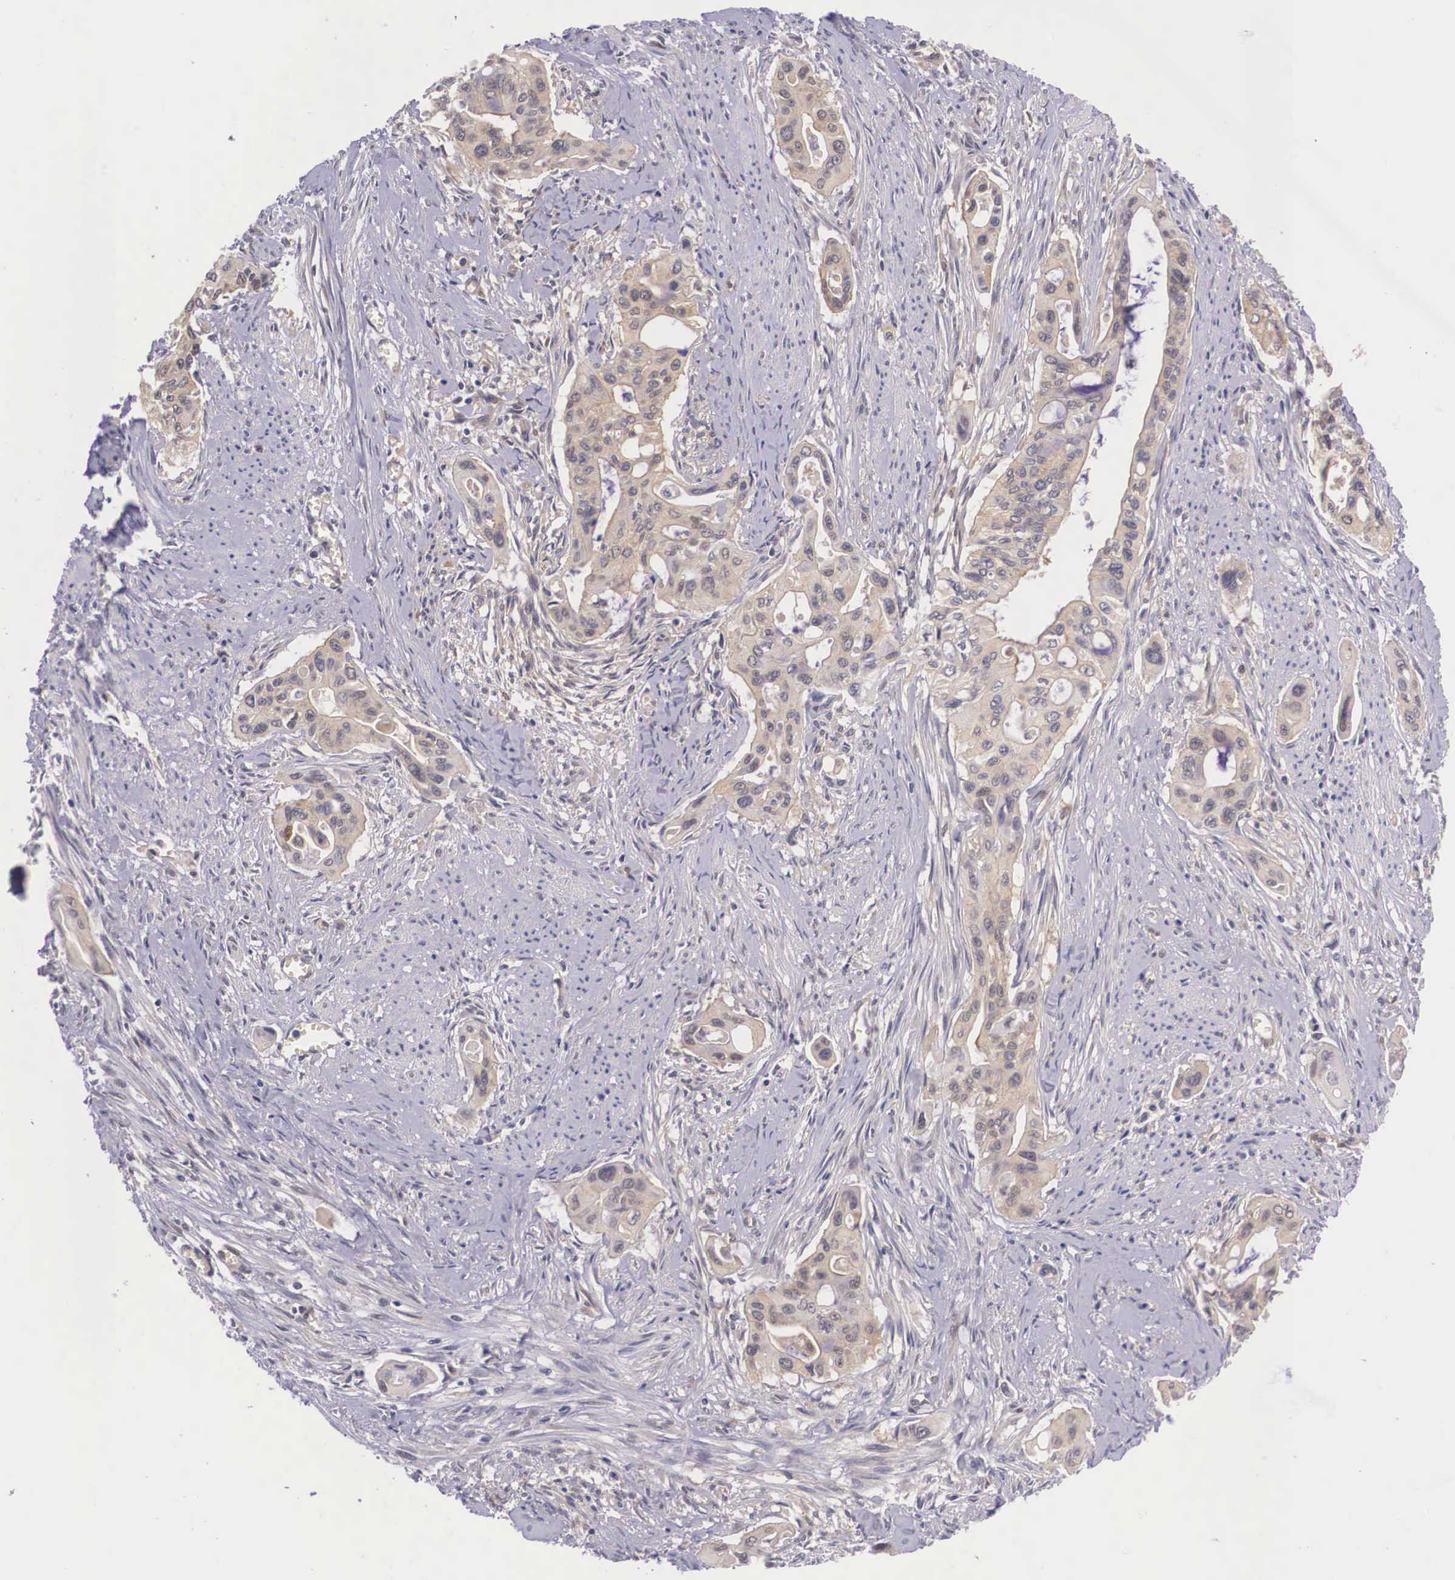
{"staining": {"intensity": "weak", "quantity": "25%-75%", "location": "cytoplasmic/membranous"}, "tissue": "pancreatic cancer", "cell_type": "Tumor cells", "image_type": "cancer", "snomed": [{"axis": "morphology", "description": "Adenocarcinoma, NOS"}, {"axis": "topography", "description": "Pancreas"}], "caption": "This photomicrograph demonstrates IHC staining of human pancreatic cancer, with low weak cytoplasmic/membranous expression in about 25%-75% of tumor cells.", "gene": "IGBP1", "patient": {"sex": "male", "age": 77}}